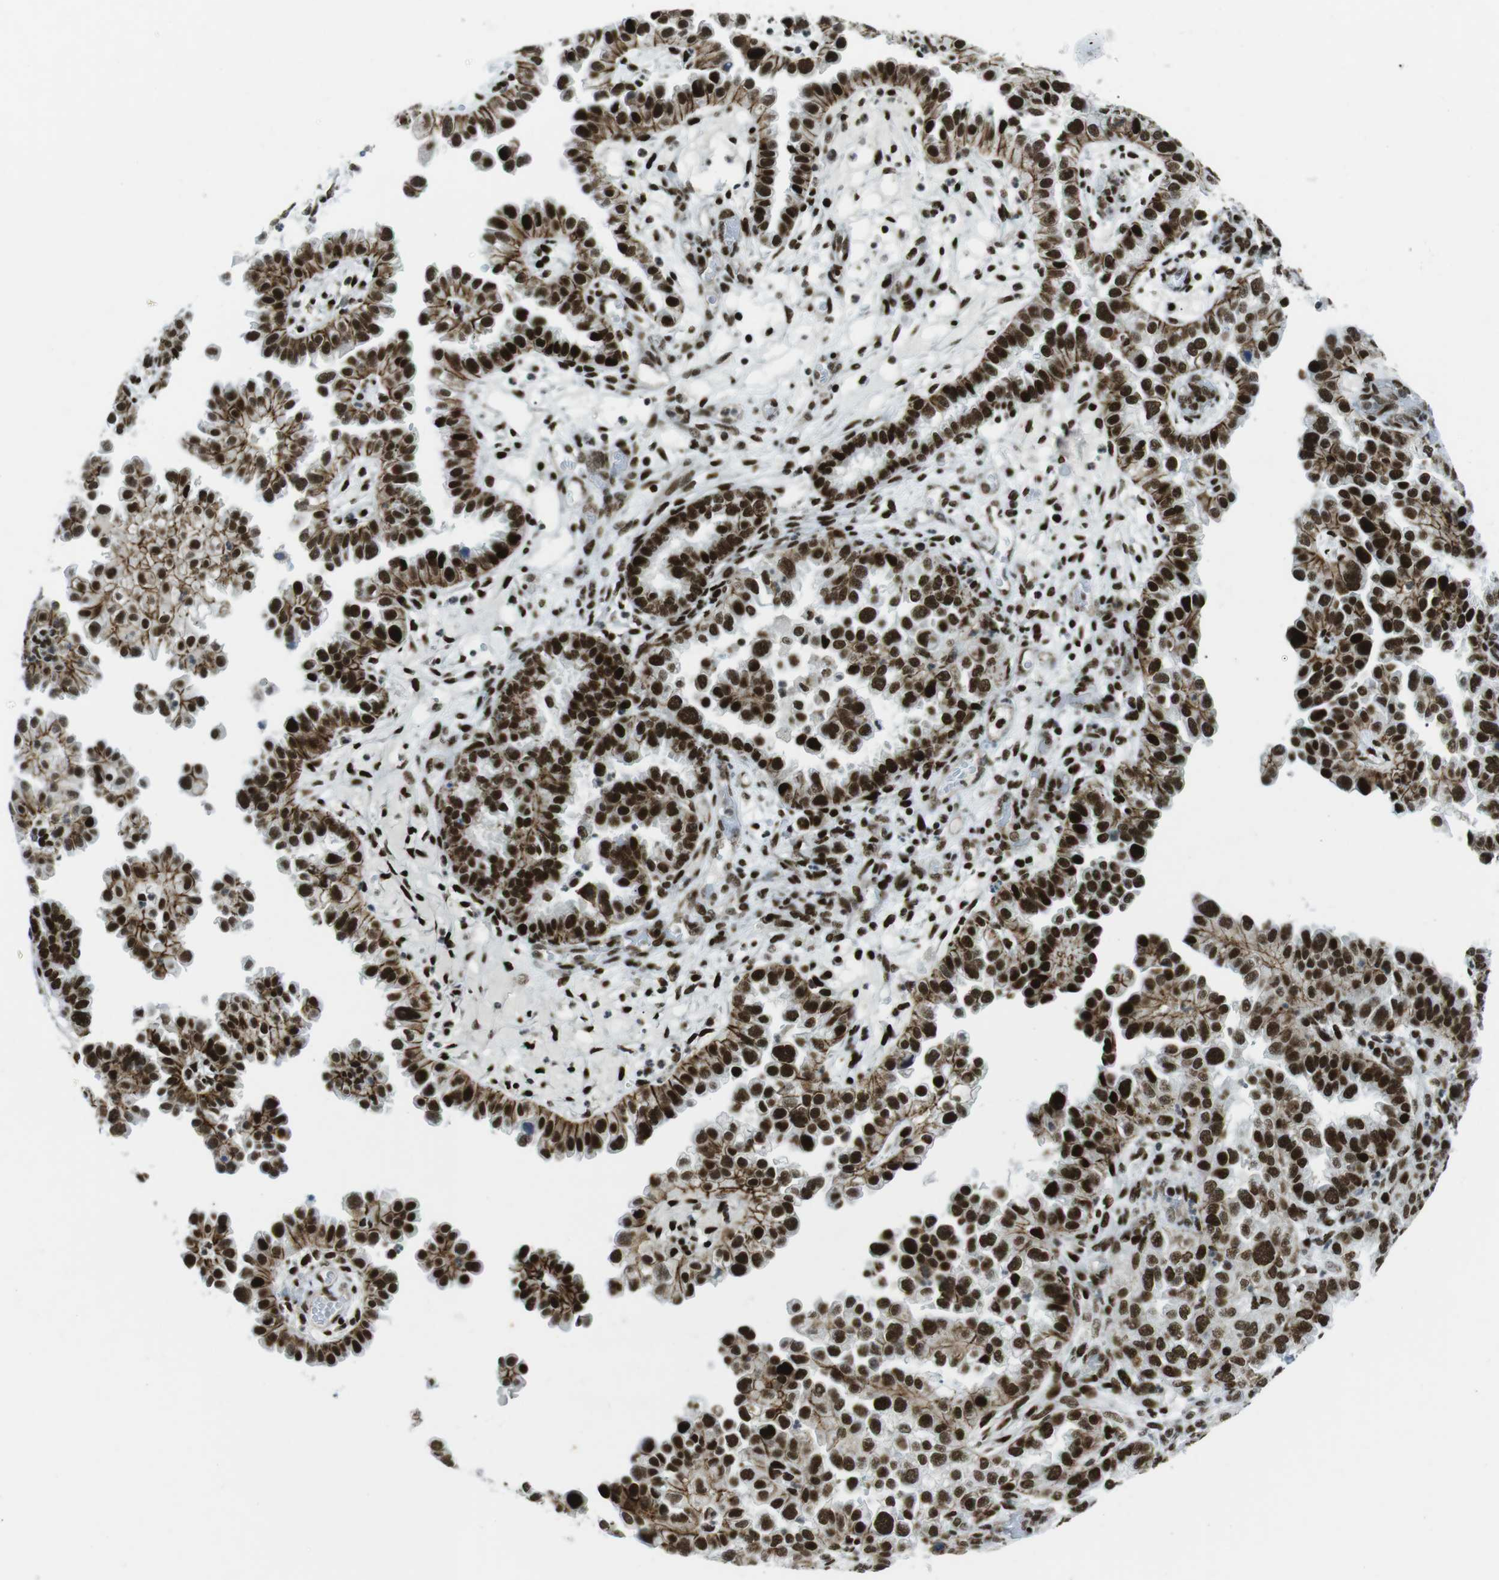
{"staining": {"intensity": "strong", "quantity": ">75%", "location": "cytoplasmic/membranous,nuclear"}, "tissue": "endometrial cancer", "cell_type": "Tumor cells", "image_type": "cancer", "snomed": [{"axis": "morphology", "description": "Adenocarcinoma, NOS"}, {"axis": "topography", "description": "Endometrium"}], "caption": "A histopathology image of human endometrial cancer (adenocarcinoma) stained for a protein displays strong cytoplasmic/membranous and nuclear brown staining in tumor cells.", "gene": "ARID1A", "patient": {"sex": "female", "age": 85}}